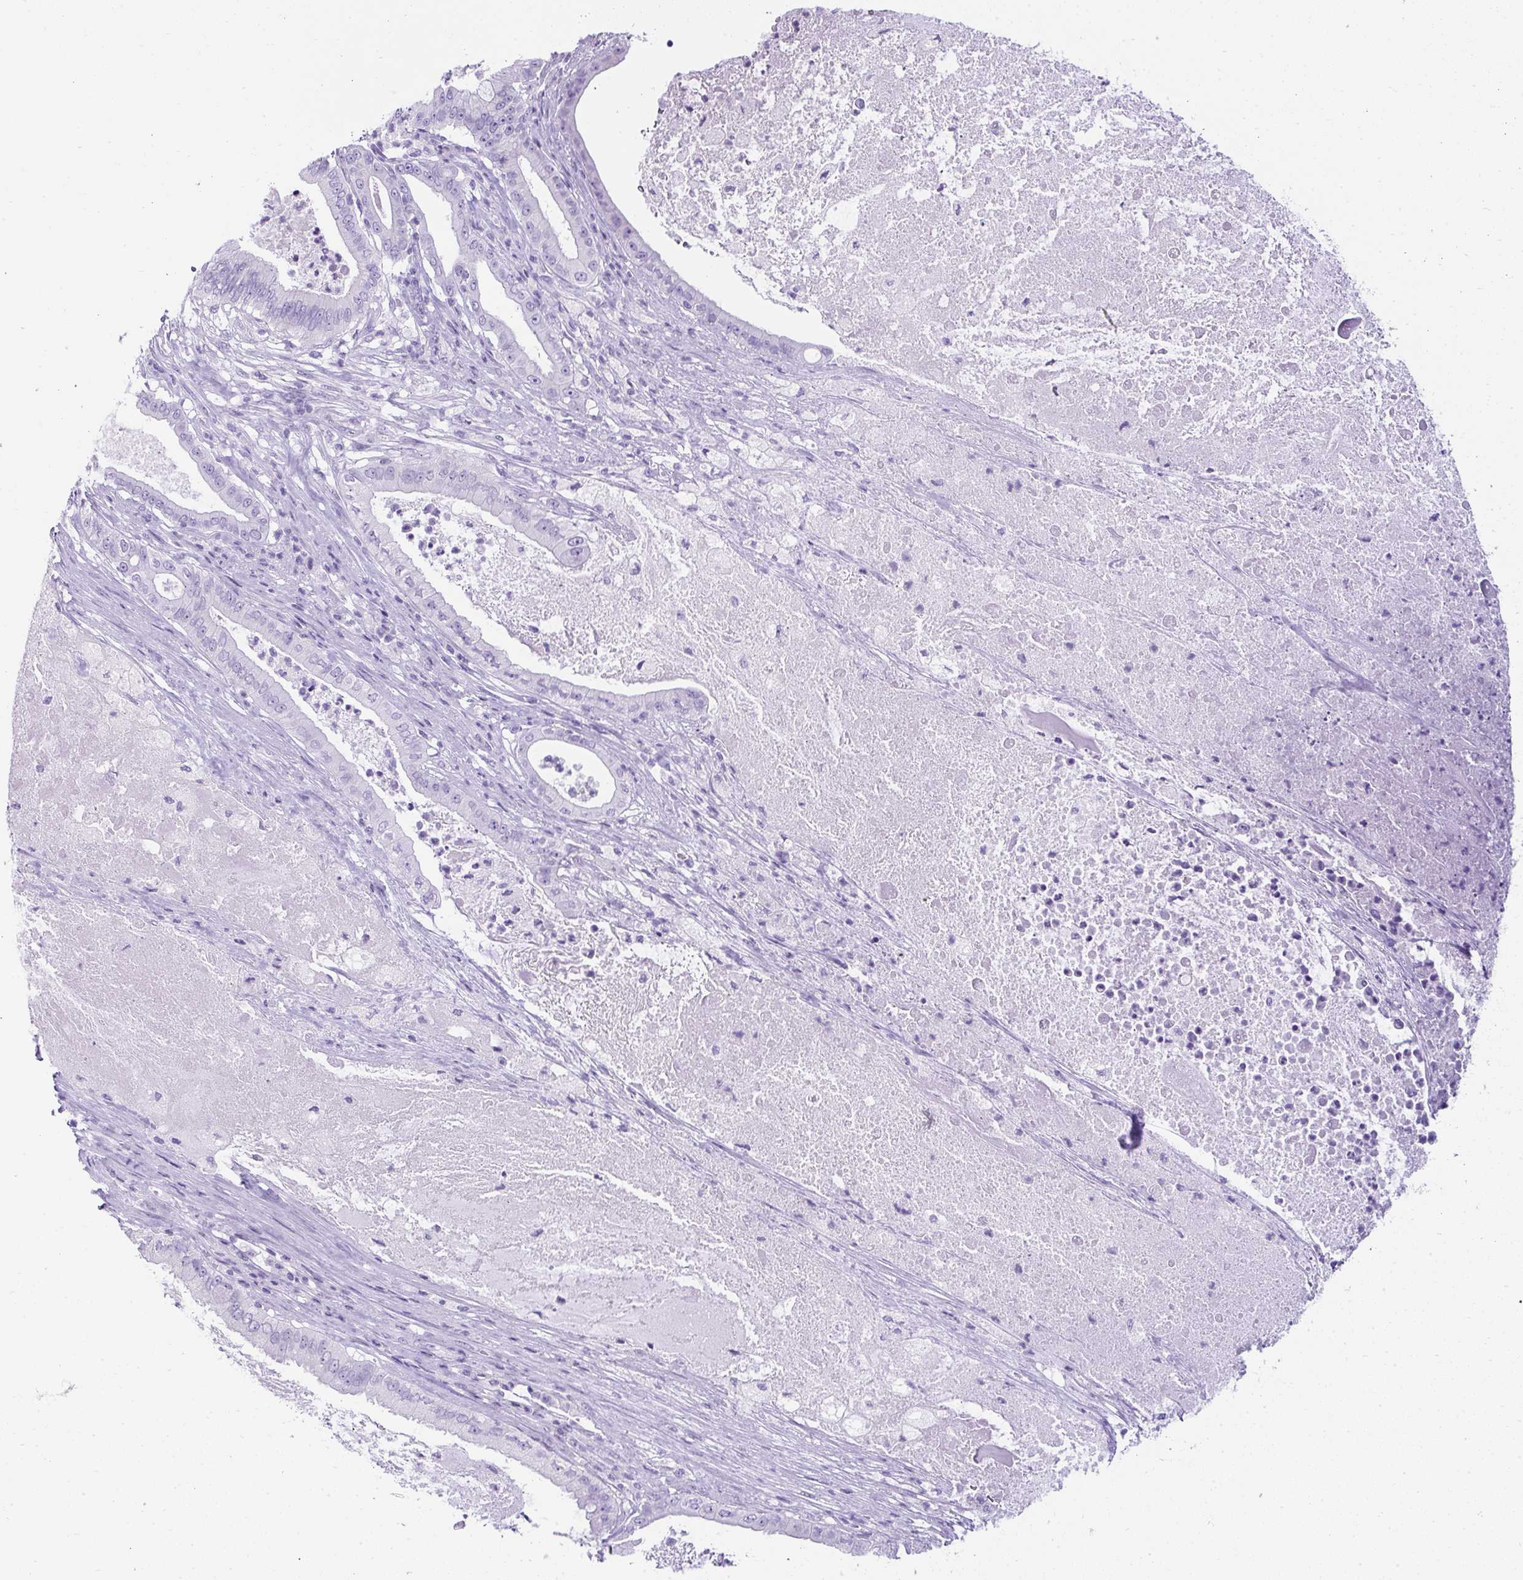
{"staining": {"intensity": "negative", "quantity": "none", "location": "none"}, "tissue": "pancreatic cancer", "cell_type": "Tumor cells", "image_type": "cancer", "snomed": [{"axis": "morphology", "description": "Adenocarcinoma, NOS"}, {"axis": "topography", "description": "Pancreas"}], "caption": "There is no significant staining in tumor cells of adenocarcinoma (pancreatic).", "gene": "RNF183", "patient": {"sex": "male", "age": 71}}